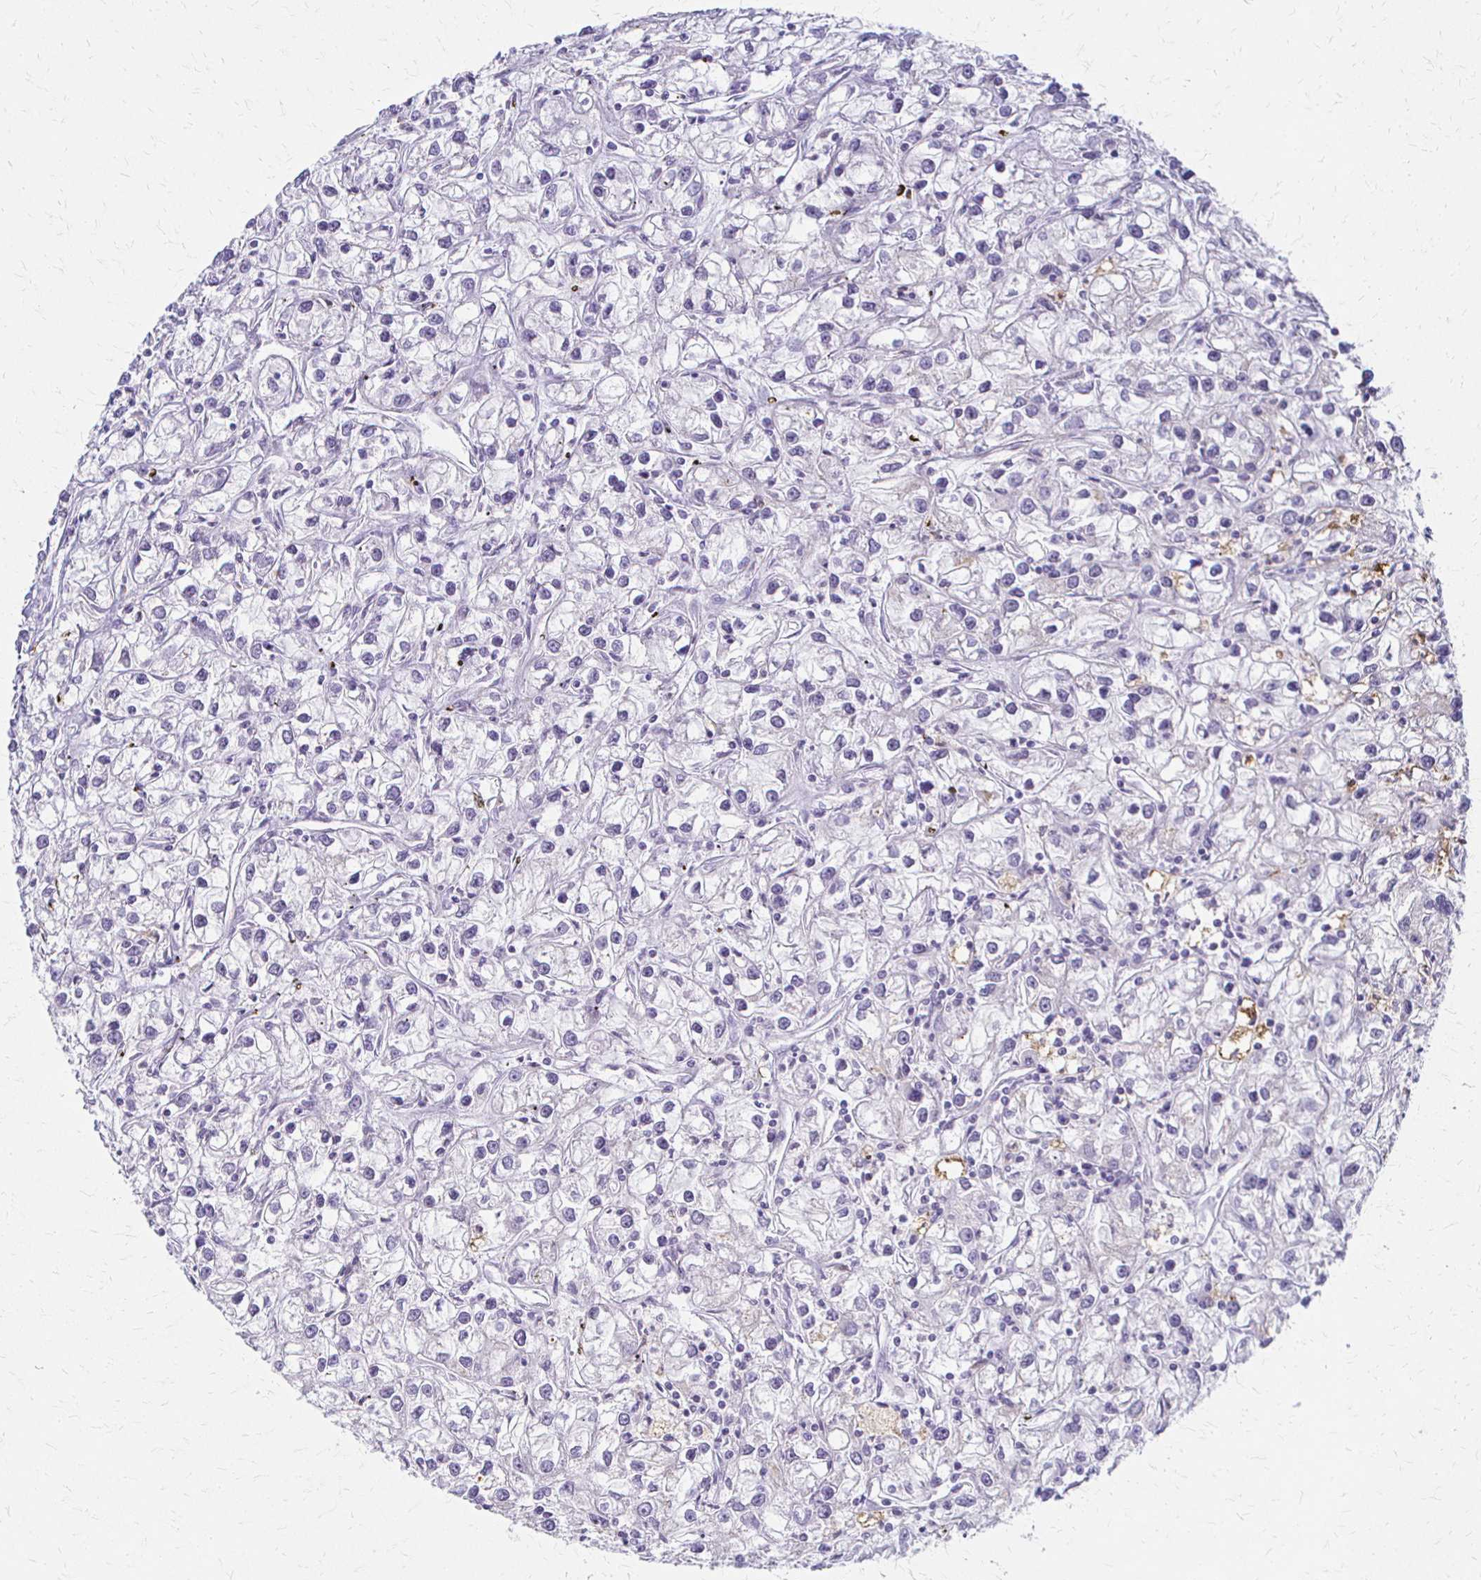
{"staining": {"intensity": "moderate", "quantity": "<25%", "location": "cytoplasmic/membranous"}, "tissue": "renal cancer", "cell_type": "Tumor cells", "image_type": "cancer", "snomed": [{"axis": "morphology", "description": "Adenocarcinoma, NOS"}, {"axis": "topography", "description": "Kidney"}], "caption": "IHC photomicrograph of neoplastic tissue: renal adenocarcinoma stained using immunohistochemistry (IHC) exhibits low levels of moderate protein expression localized specifically in the cytoplasmic/membranous of tumor cells, appearing as a cytoplasmic/membranous brown color.", "gene": "ACP5", "patient": {"sex": "female", "age": 59}}